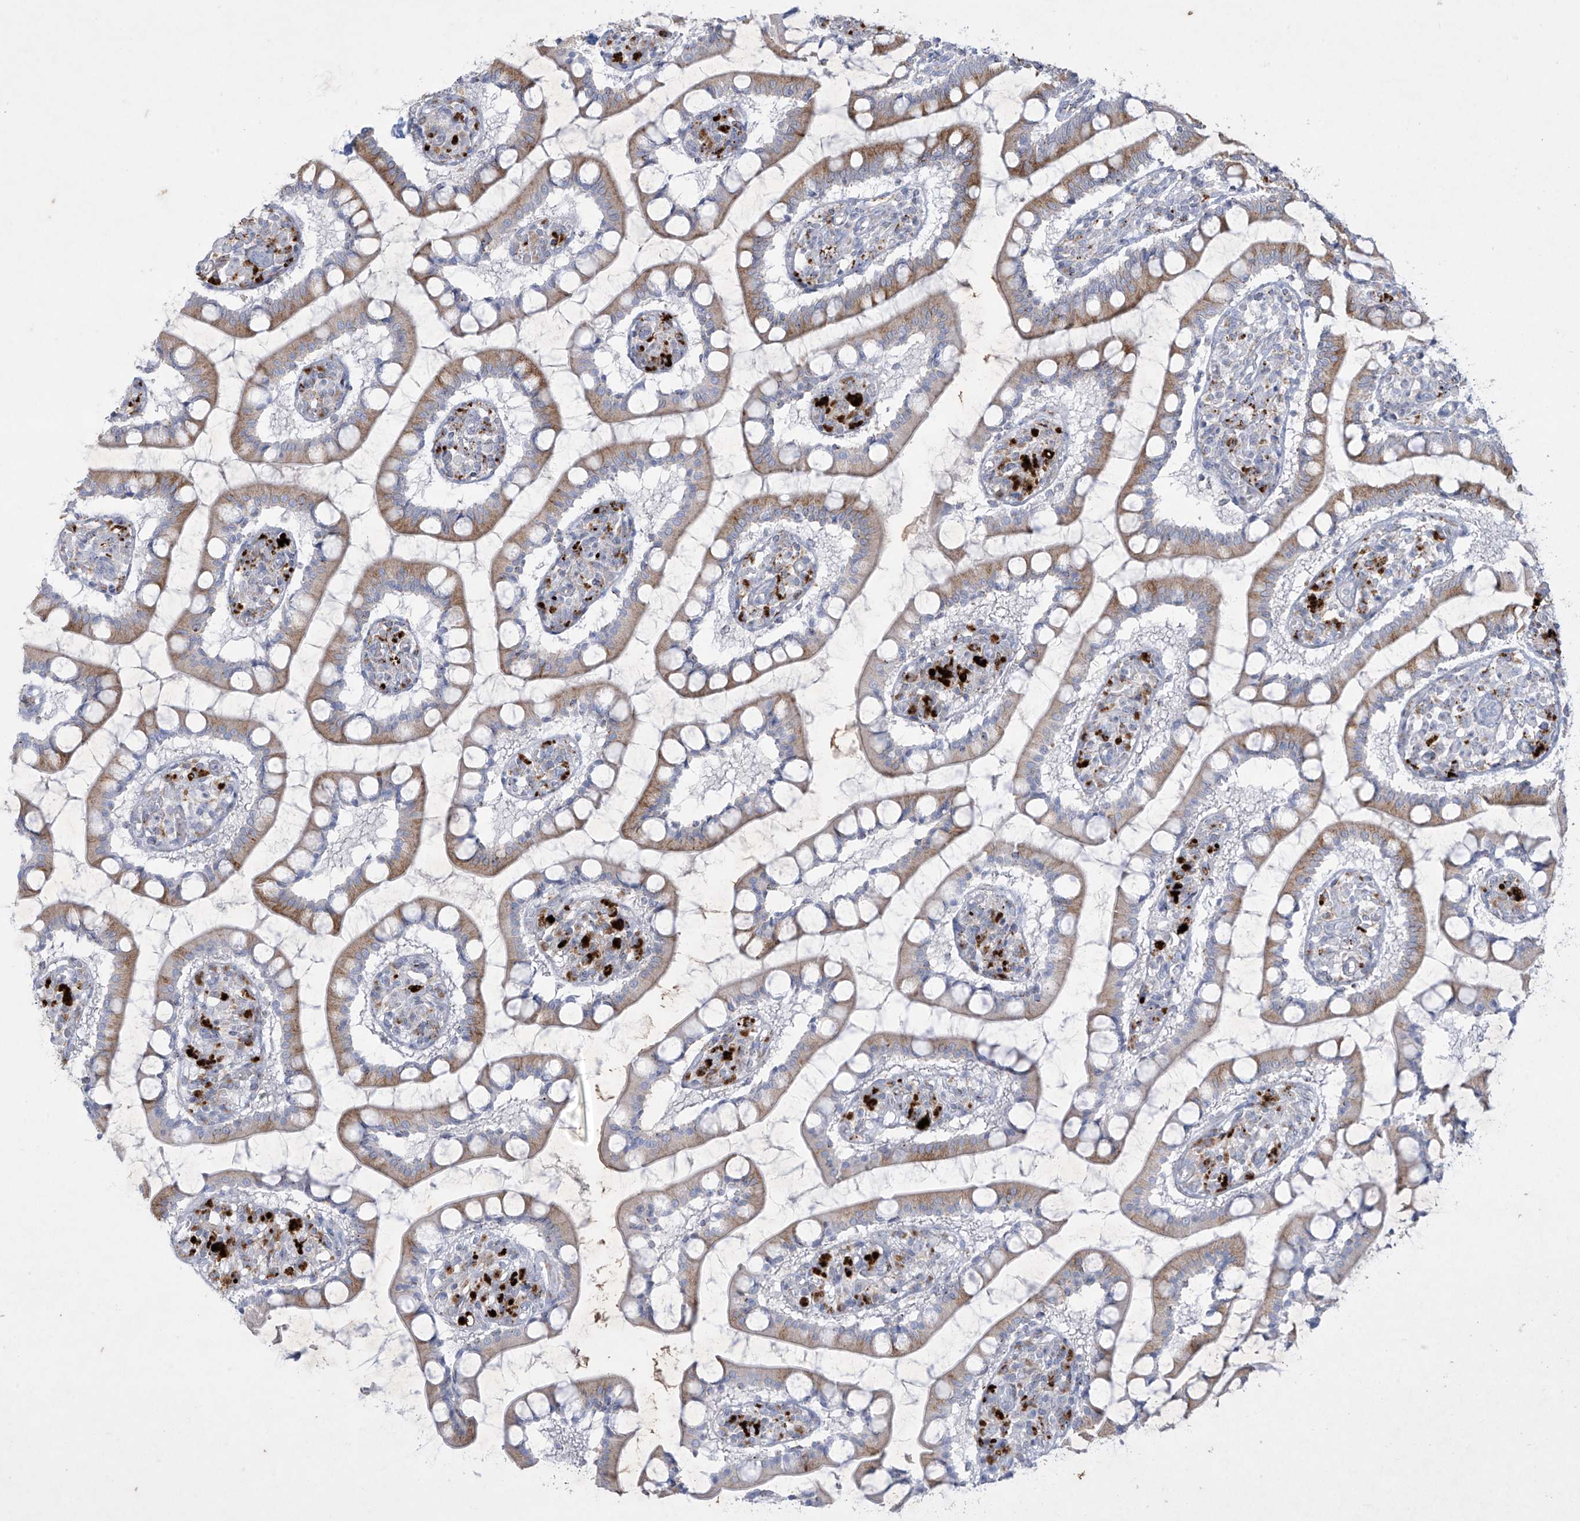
{"staining": {"intensity": "strong", "quantity": "25%-75%", "location": "cytoplasmic/membranous"}, "tissue": "small intestine", "cell_type": "Glandular cells", "image_type": "normal", "snomed": [{"axis": "morphology", "description": "Normal tissue, NOS"}, {"axis": "topography", "description": "Small intestine"}], "caption": "High-power microscopy captured an immunohistochemistry photomicrograph of normal small intestine, revealing strong cytoplasmic/membranous expression in about 25%-75% of glandular cells.", "gene": "GPR137C", "patient": {"sex": "male", "age": 52}}